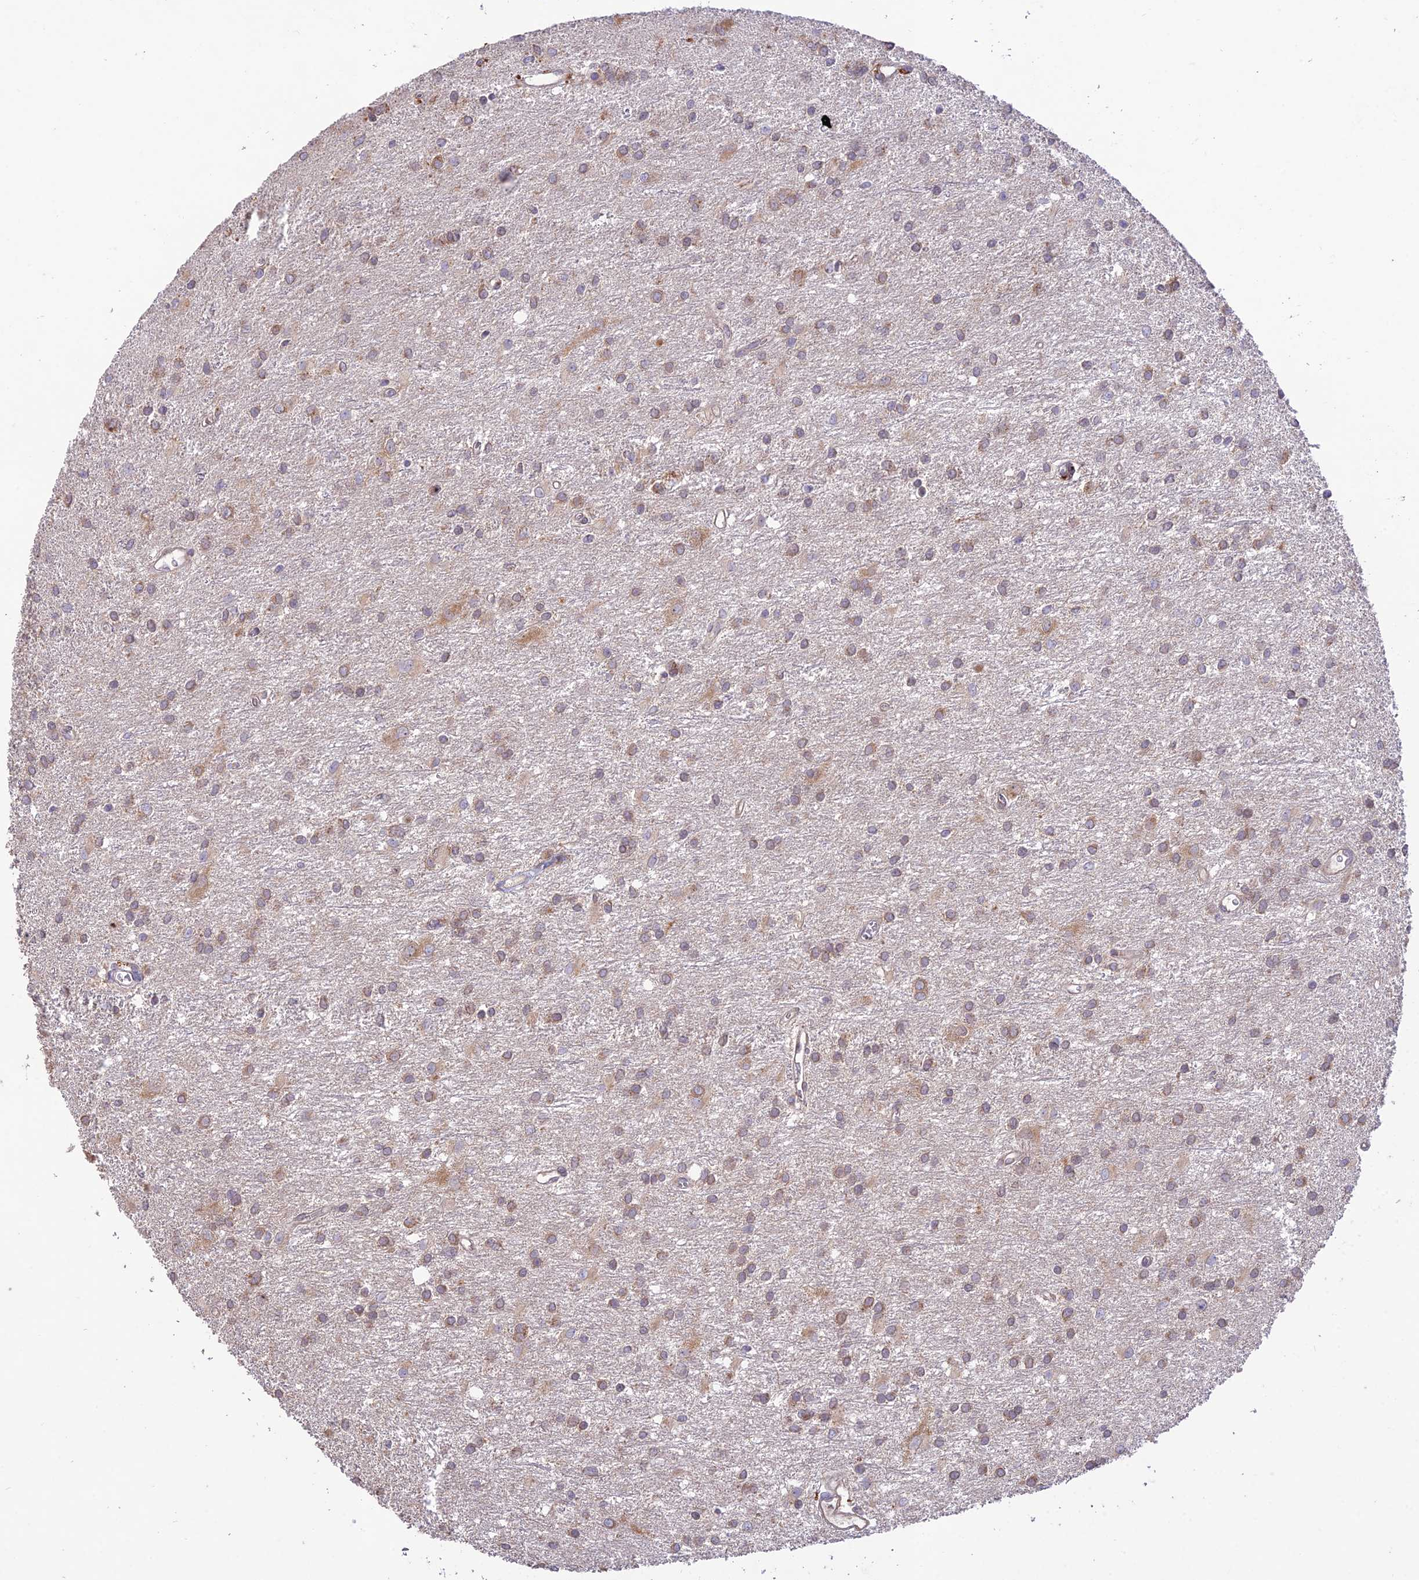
{"staining": {"intensity": "moderate", "quantity": "25%-75%", "location": "cytoplasmic/membranous"}, "tissue": "glioma", "cell_type": "Tumor cells", "image_type": "cancer", "snomed": [{"axis": "morphology", "description": "Glioma, malignant, High grade"}, {"axis": "topography", "description": "Brain"}], "caption": "Tumor cells display medium levels of moderate cytoplasmic/membranous expression in about 25%-75% of cells in human malignant glioma (high-grade).", "gene": "TMEM259", "patient": {"sex": "female", "age": 50}}